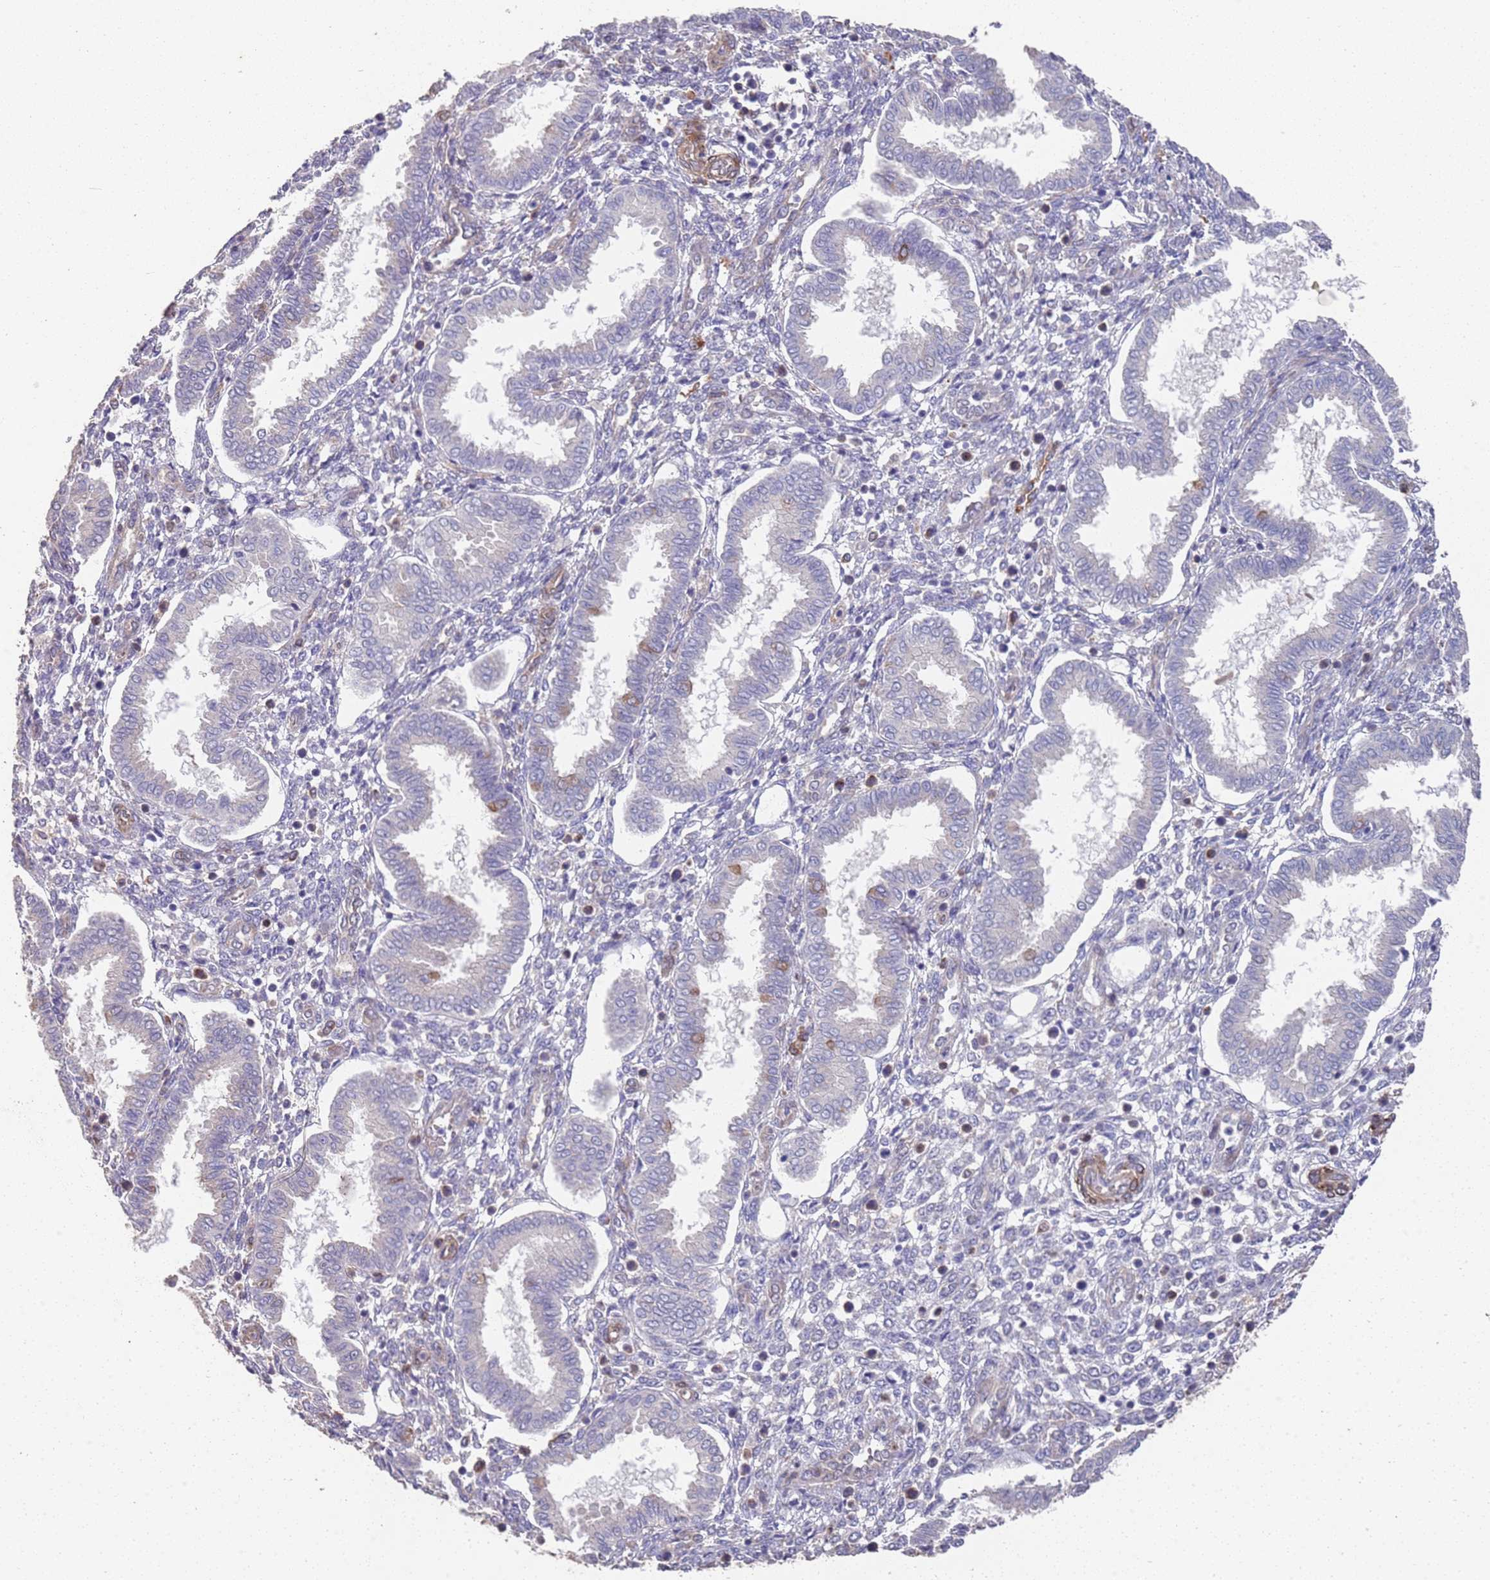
{"staining": {"intensity": "weak", "quantity": "<25%", "location": "cytoplasmic/membranous"}, "tissue": "endometrium", "cell_type": "Cells in endometrial stroma", "image_type": "normal", "snomed": [{"axis": "morphology", "description": "Normal tissue, NOS"}, {"axis": "topography", "description": "Endometrium"}], "caption": "Cells in endometrial stroma are negative for protein expression in normal human endometrium. (Brightfield microscopy of DAB immunohistochemistry (IHC) at high magnification).", "gene": "ANK2", "patient": {"sex": "female", "age": 24}}